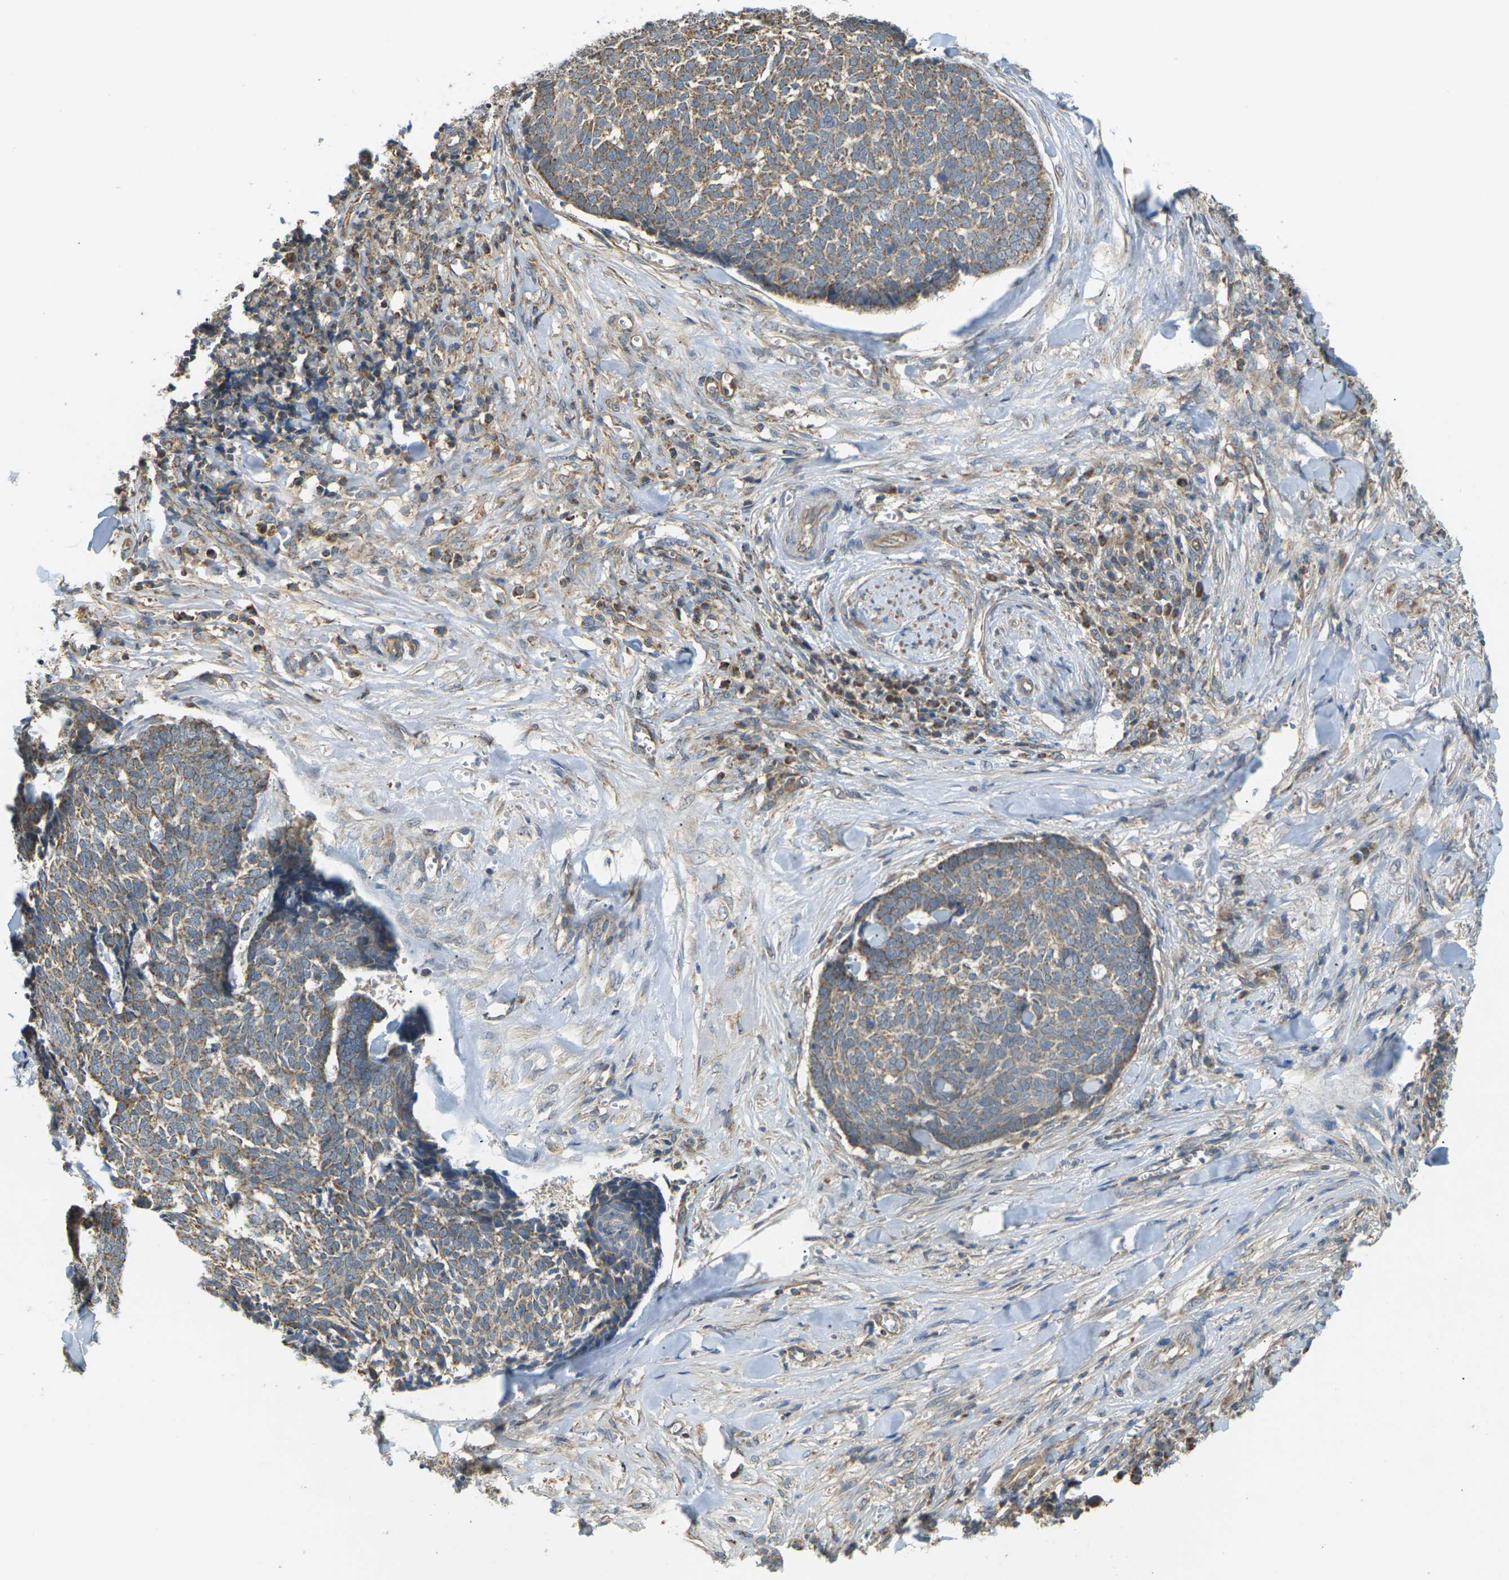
{"staining": {"intensity": "moderate", "quantity": ">75%", "location": "cytoplasmic/membranous"}, "tissue": "skin cancer", "cell_type": "Tumor cells", "image_type": "cancer", "snomed": [{"axis": "morphology", "description": "Basal cell carcinoma"}, {"axis": "topography", "description": "Skin"}], "caption": "Immunohistochemical staining of skin basal cell carcinoma displays moderate cytoplasmic/membranous protein staining in approximately >75% of tumor cells.", "gene": "KSR1", "patient": {"sex": "male", "age": 84}}